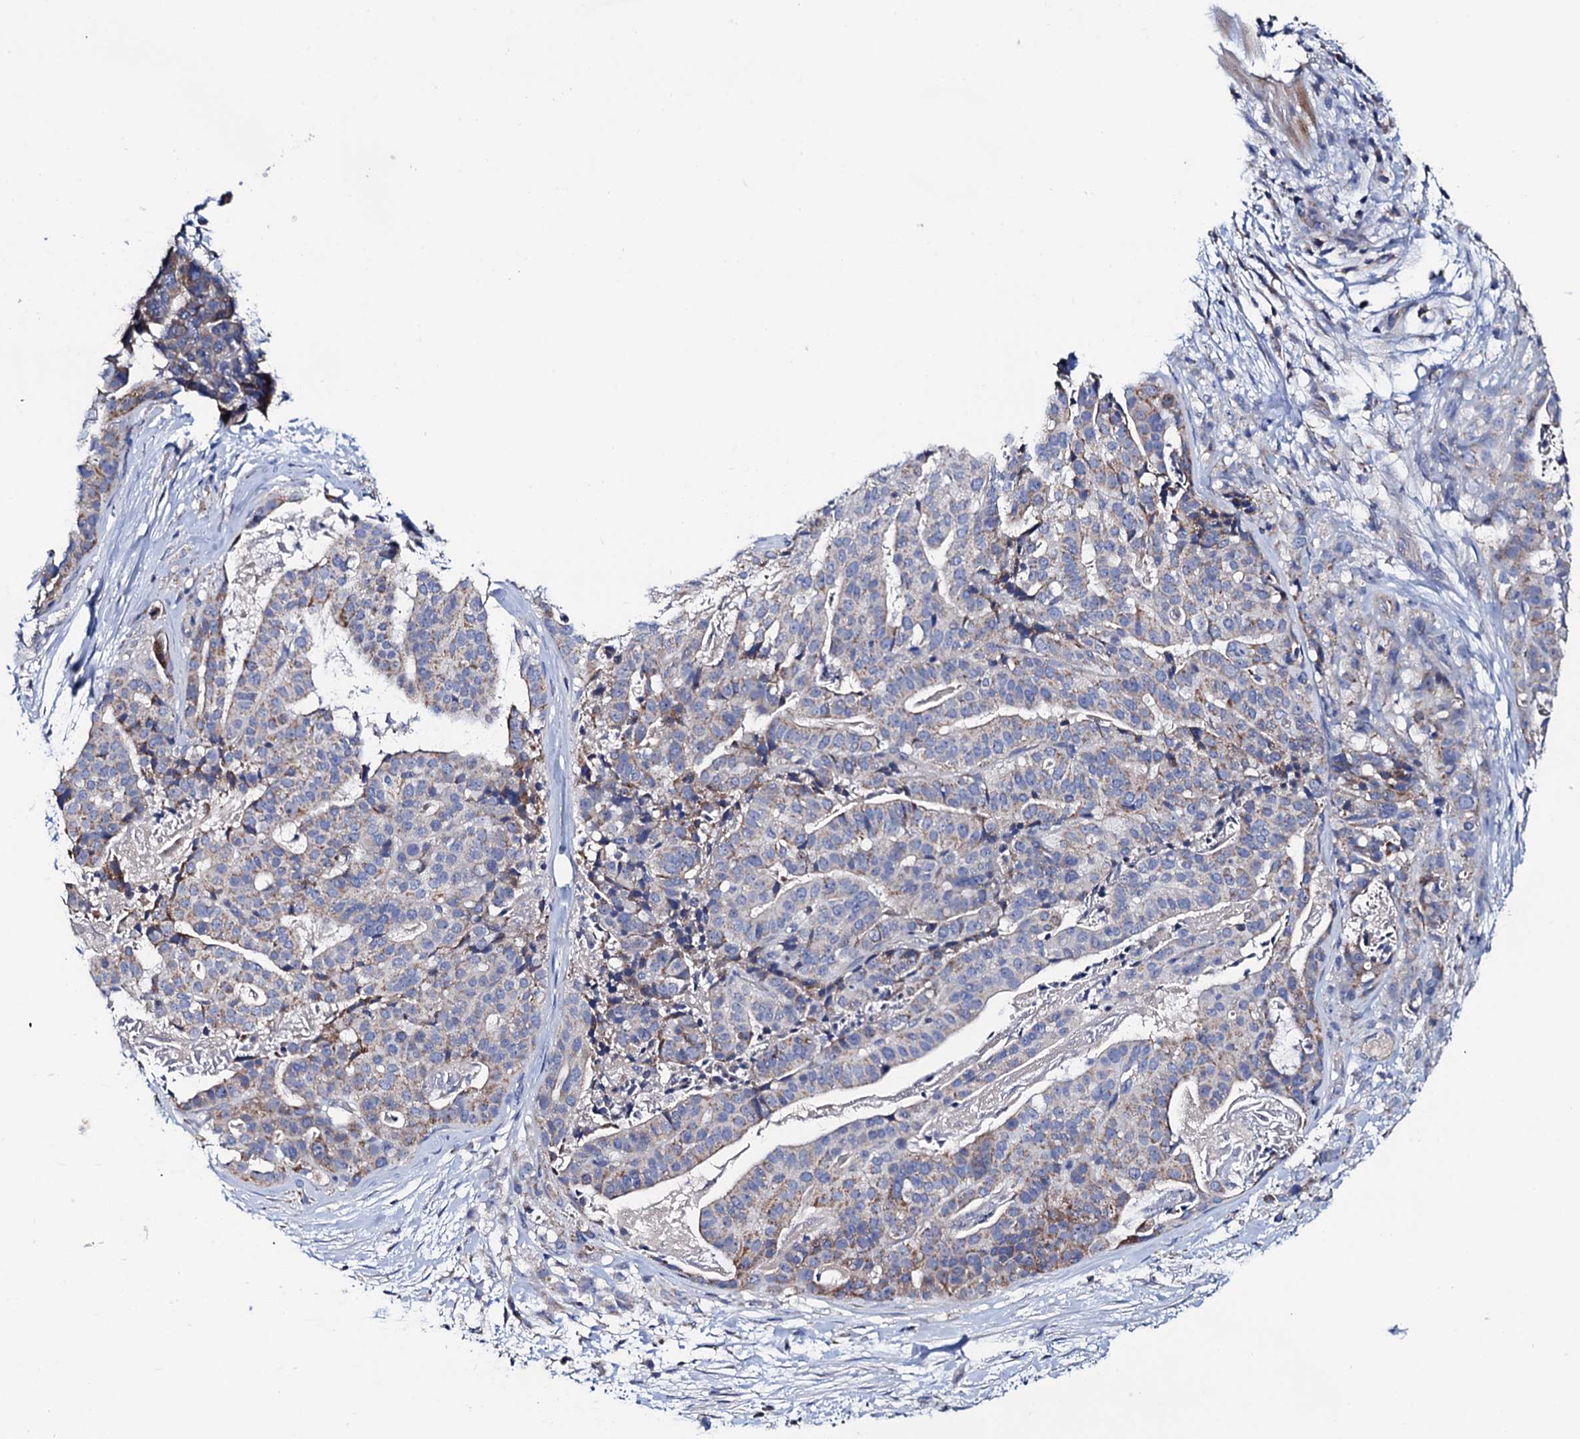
{"staining": {"intensity": "moderate", "quantity": "<25%", "location": "cytoplasmic/membranous"}, "tissue": "stomach cancer", "cell_type": "Tumor cells", "image_type": "cancer", "snomed": [{"axis": "morphology", "description": "Adenocarcinoma, NOS"}, {"axis": "topography", "description": "Stomach"}], "caption": "Stomach adenocarcinoma tissue exhibits moderate cytoplasmic/membranous expression in approximately <25% of tumor cells, visualized by immunohistochemistry.", "gene": "MRPL48", "patient": {"sex": "male", "age": 48}}